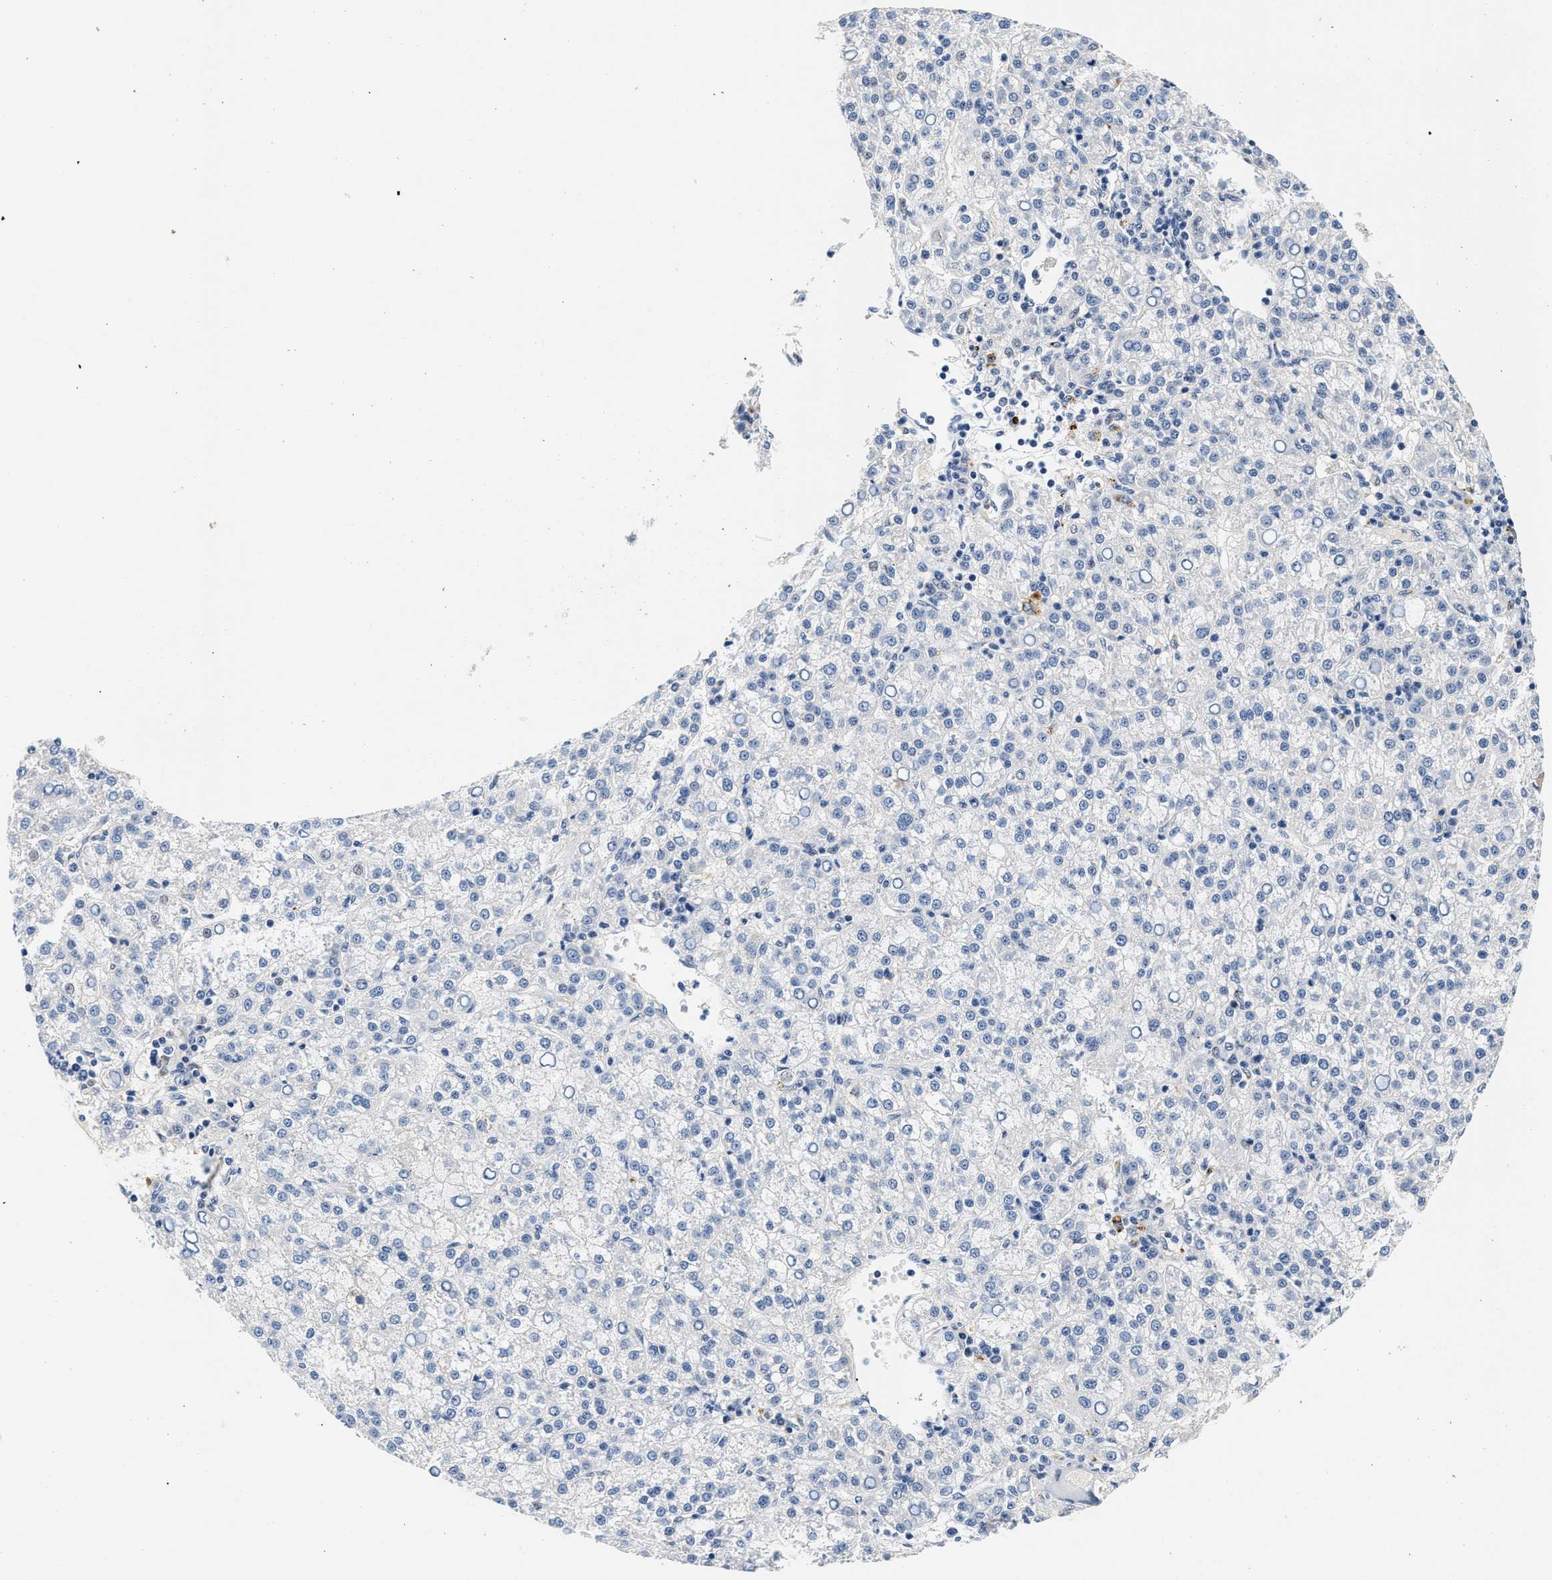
{"staining": {"intensity": "negative", "quantity": "none", "location": "none"}, "tissue": "liver cancer", "cell_type": "Tumor cells", "image_type": "cancer", "snomed": [{"axis": "morphology", "description": "Carcinoma, Hepatocellular, NOS"}, {"axis": "topography", "description": "Liver"}], "caption": "This is an immunohistochemistry micrograph of hepatocellular carcinoma (liver). There is no staining in tumor cells.", "gene": "MED22", "patient": {"sex": "female", "age": 58}}